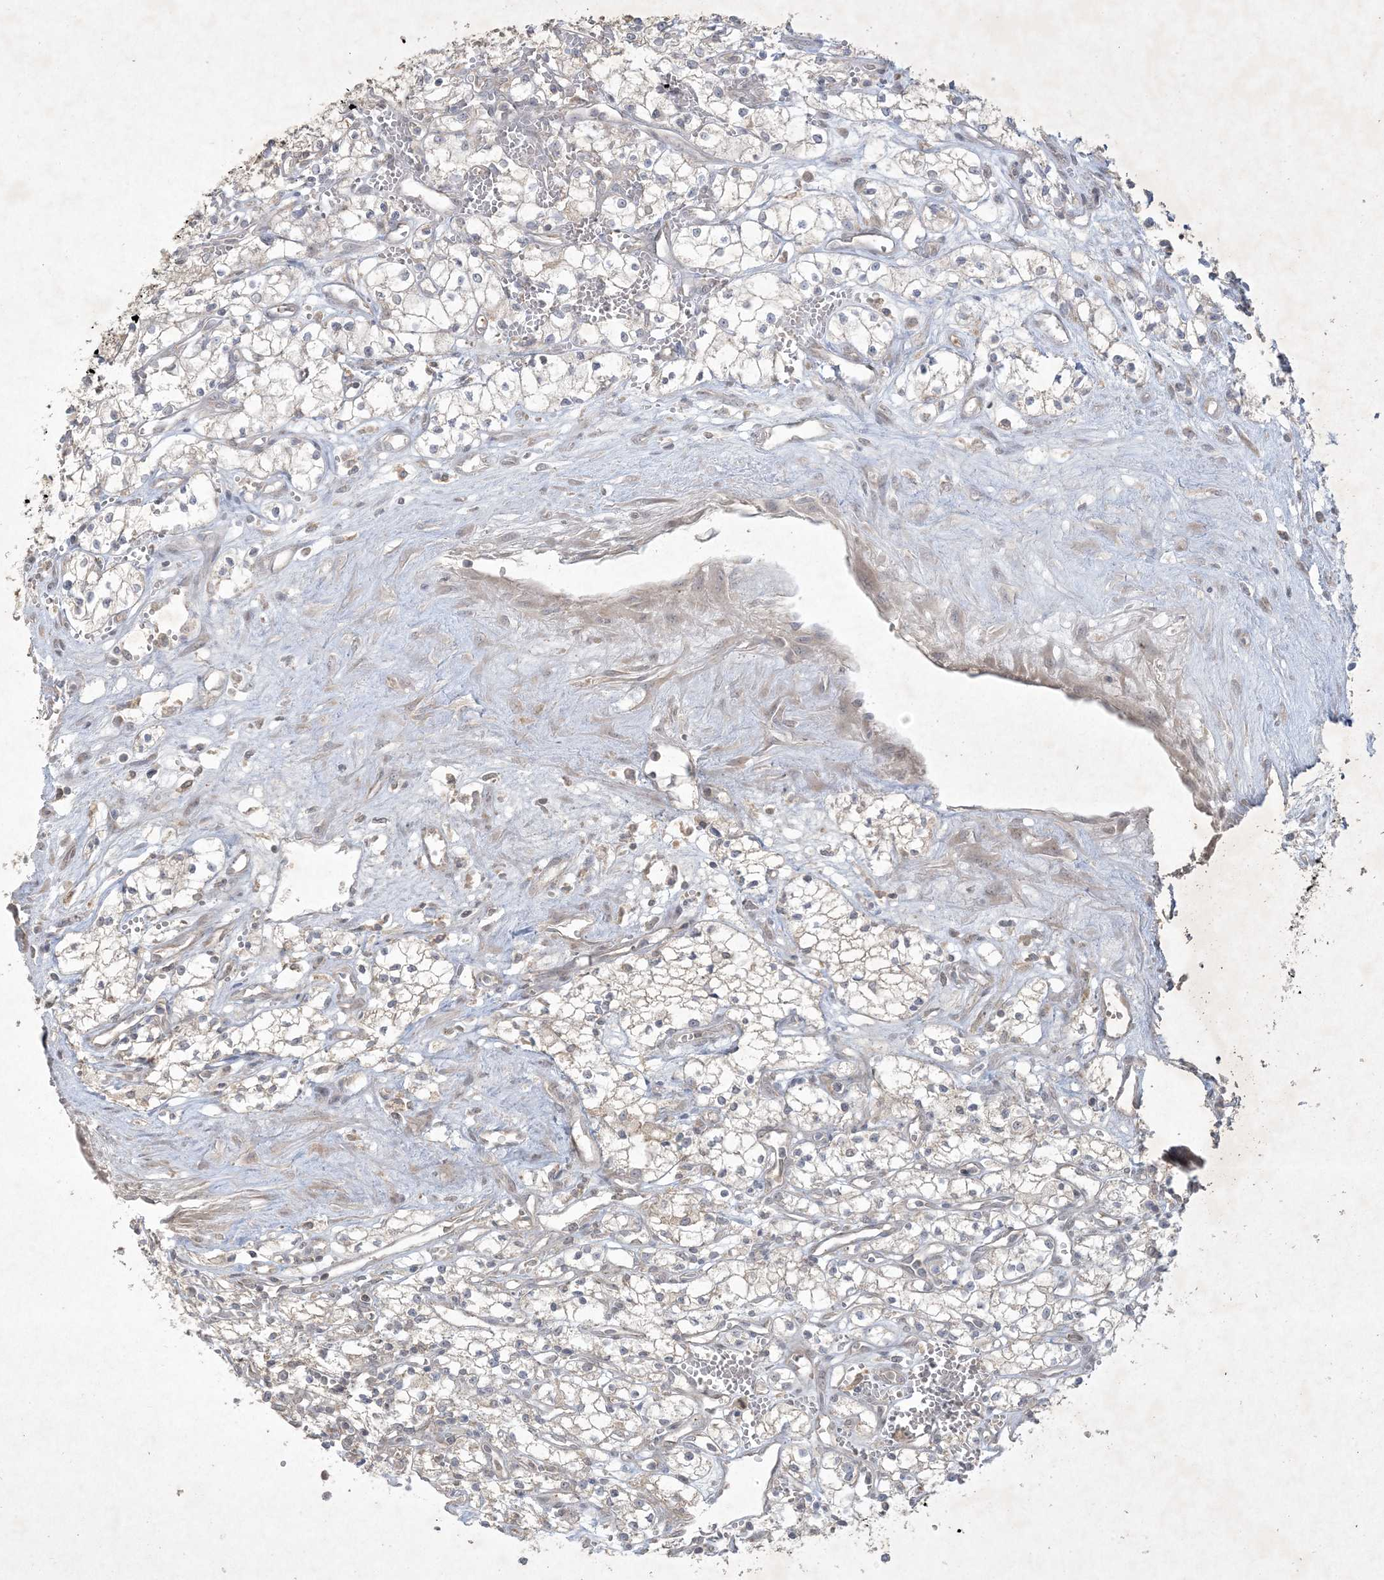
{"staining": {"intensity": "negative", "quantity": "none", "location": "none"}, "tissue": "renal cancer", "cell_type": "Tumor cells", "image_type": "cancer", "snomed": [{"axis": "morphology", "description": "Adenocarcinoma, NOS"}, {"axis": "topography", "description": "Kidney"}], "caption": "This is an IHC micrograph of human adenocarcinoma (renal). There is no expression in tumor cells.", "gene": "NRBP2", "patient": {"sex": "male", "age": 59}}